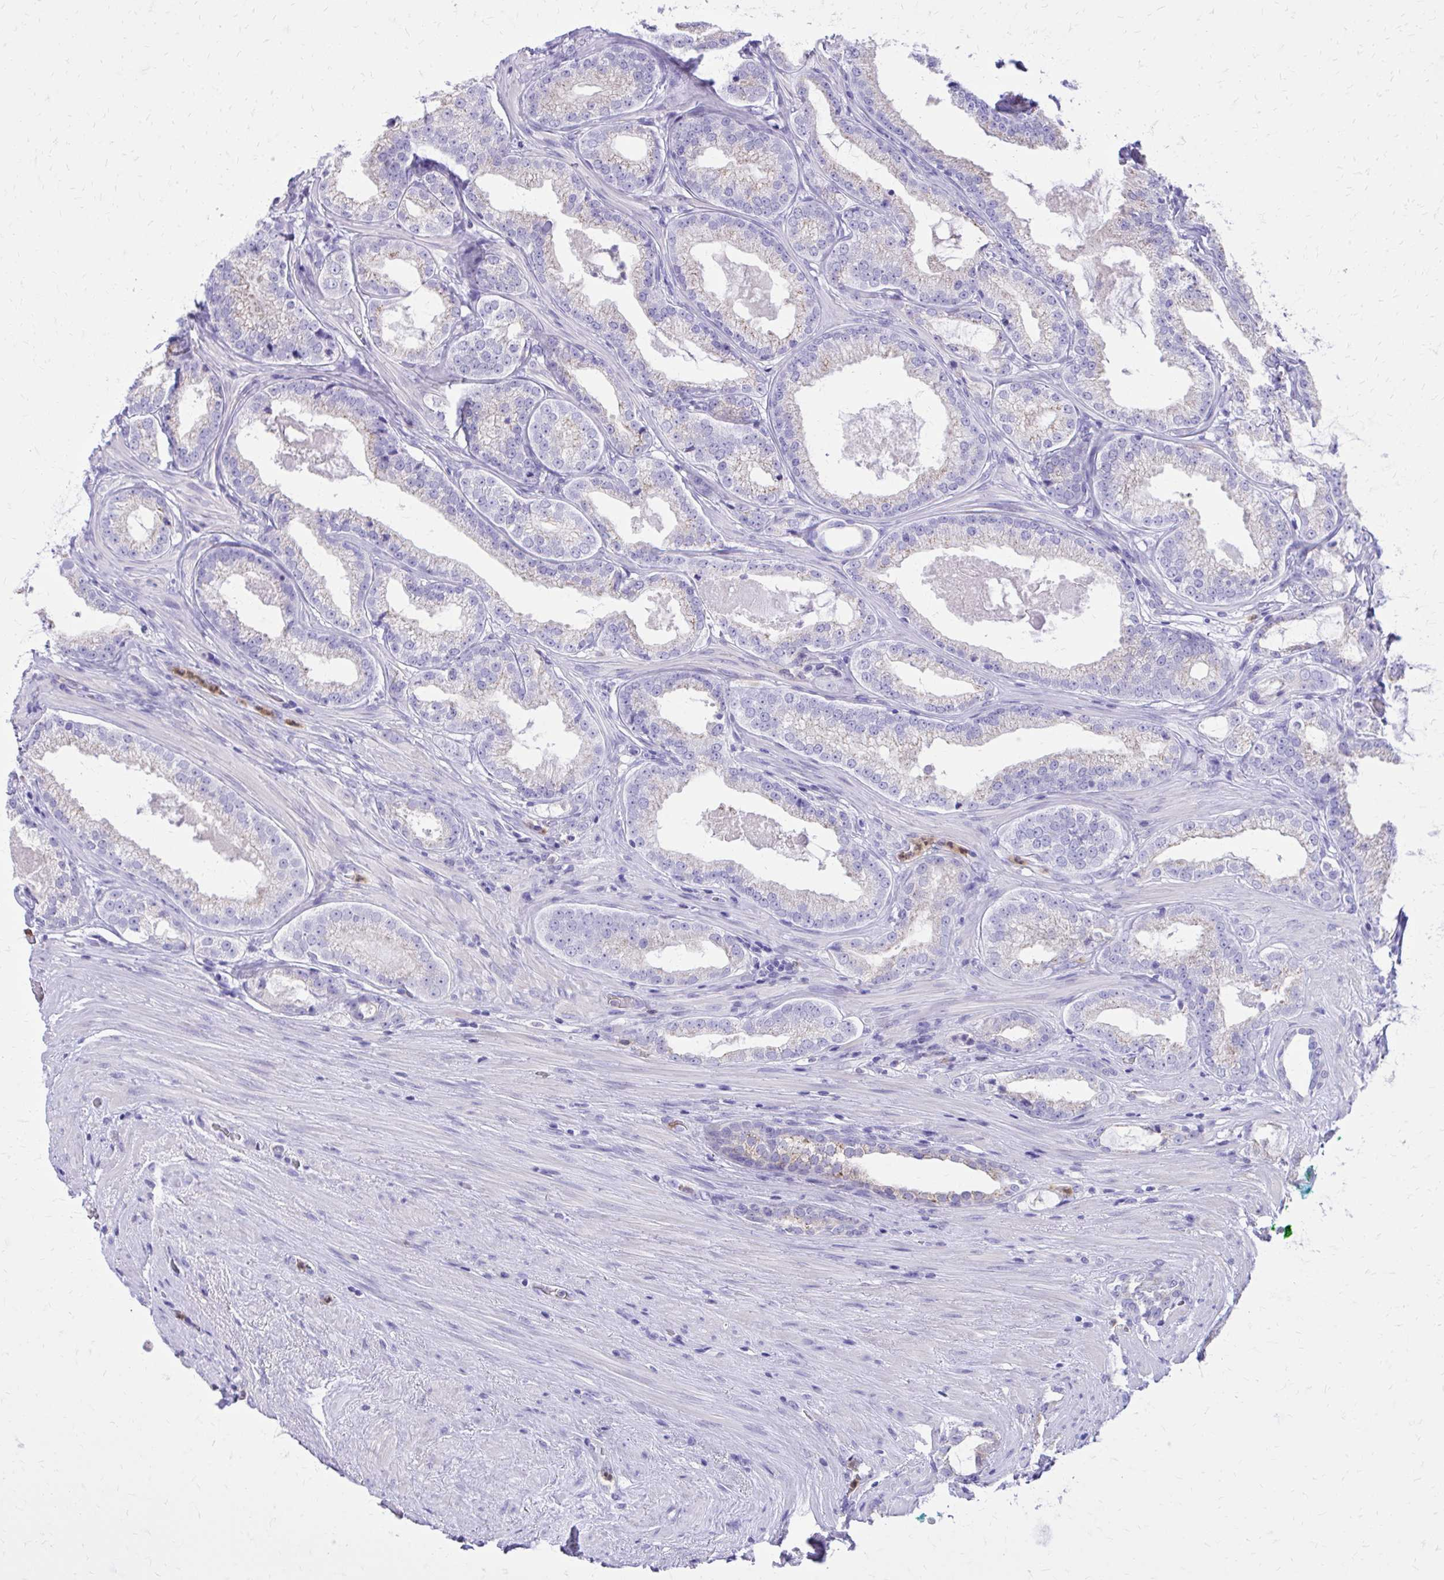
{"staining": {"intensity": "negative", "quantity": "none", "location": "none"}, "tissue": "prostate cancer", "cell_type": "Tumor cells", "image_type": "cancer", "snomed": [{"axis": "morphology", "description": "Adenocarcinoma, High grade"}, {"axis": "topography", "description": "Prostate"}], "caption": "A photomicrograph of high-grade adenocarcinoma (prostate) stained for a protein reveals no brown staining in tumor cells. Nuclei are stained in blue.", "gene": "CAT", "patient": {"sex": "male", "age": 65}}